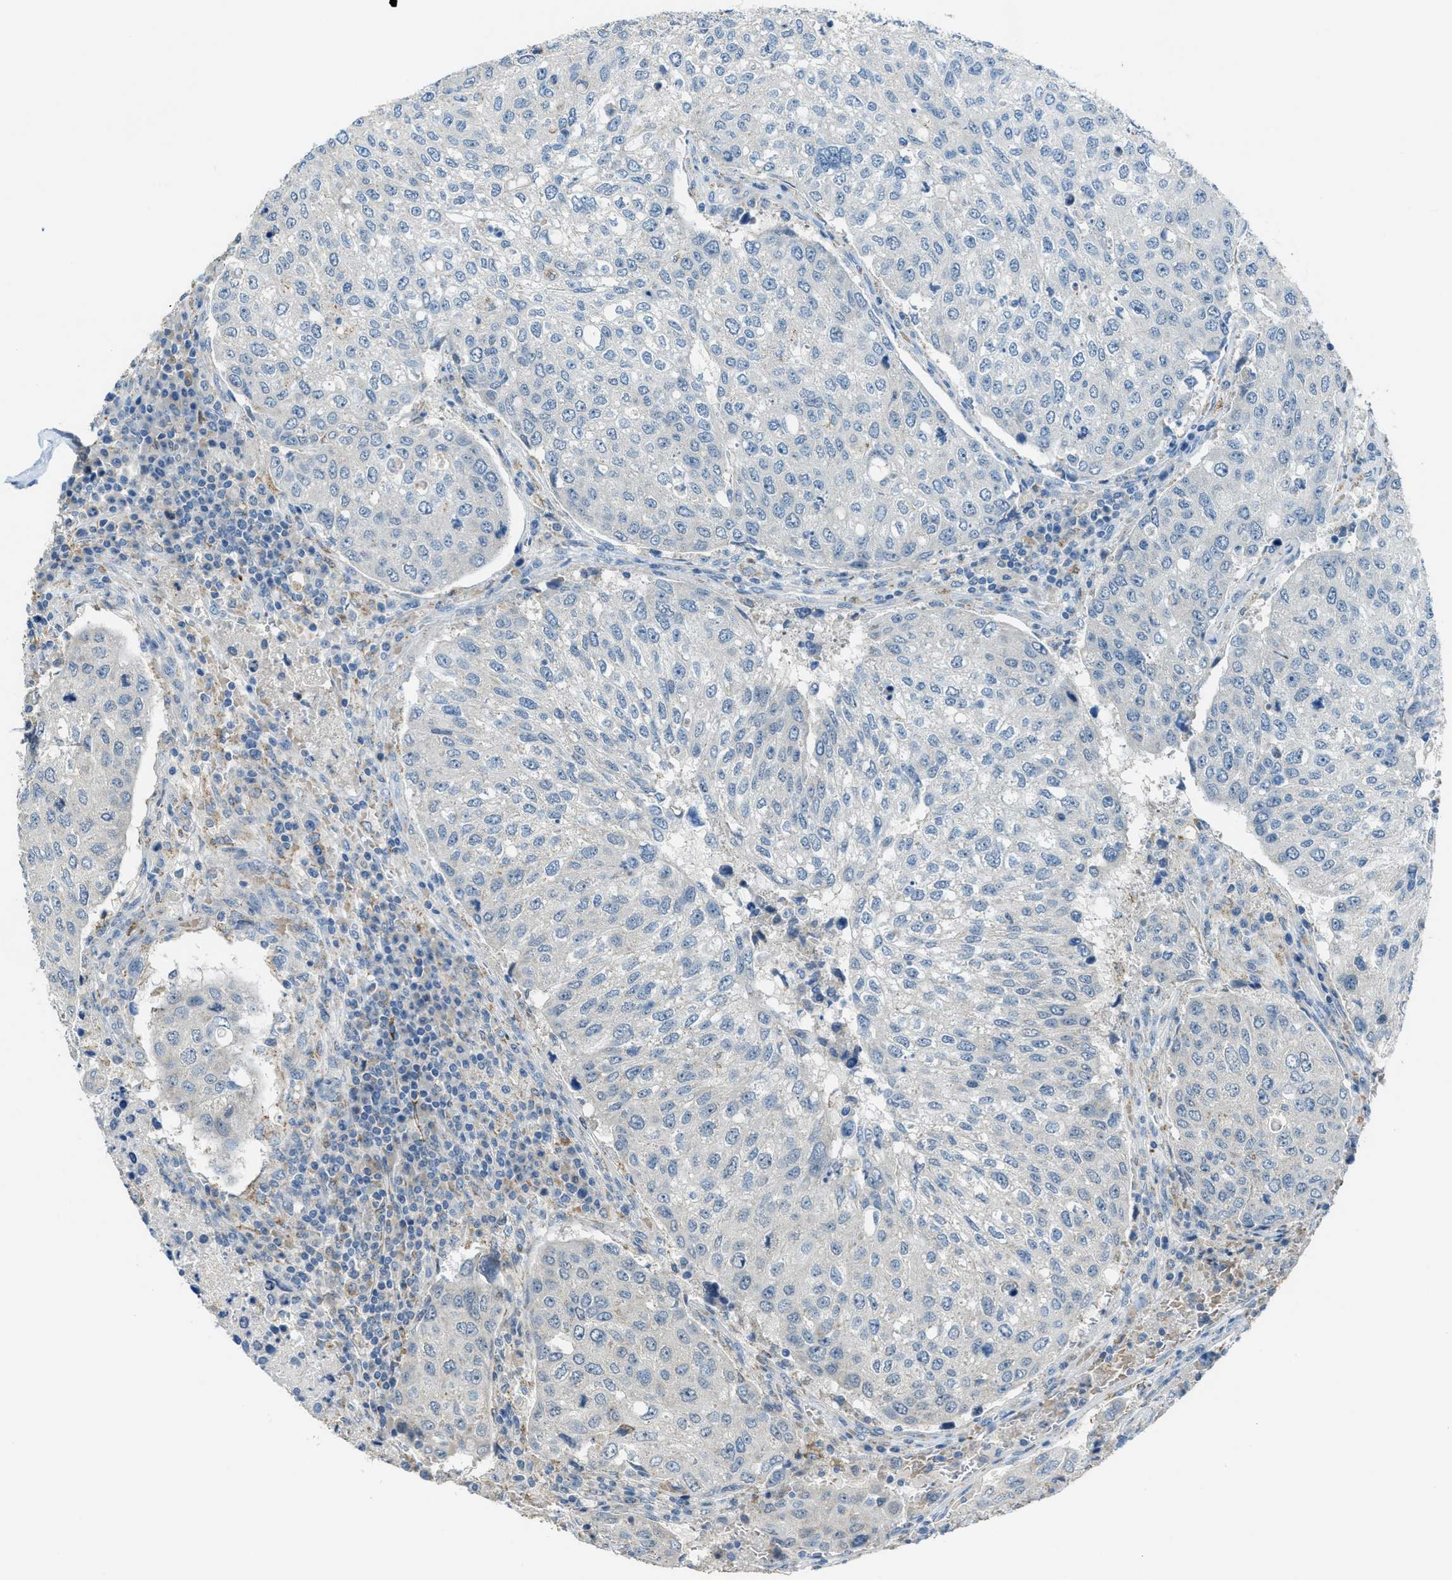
{"staining": {"intensity": "negative", "quantity": "none", "location": "none"}, "tissue": "urothelial cancer", "cell_type": "Tumor cells", "image_type": "cancer", "snomed": [{"axis": "morphology", "description": "Urothelial carcinoma, High grade"}, {"axis": "topography", "description": "Lymph node"}, {"axis": "topography", "description": "Urinary bladder"}], "caption": "An image of human urothelial cancer is negative for staining in tumor cells.", "gene": "CDON", "patient": {"sex": "male", "age": 51}}